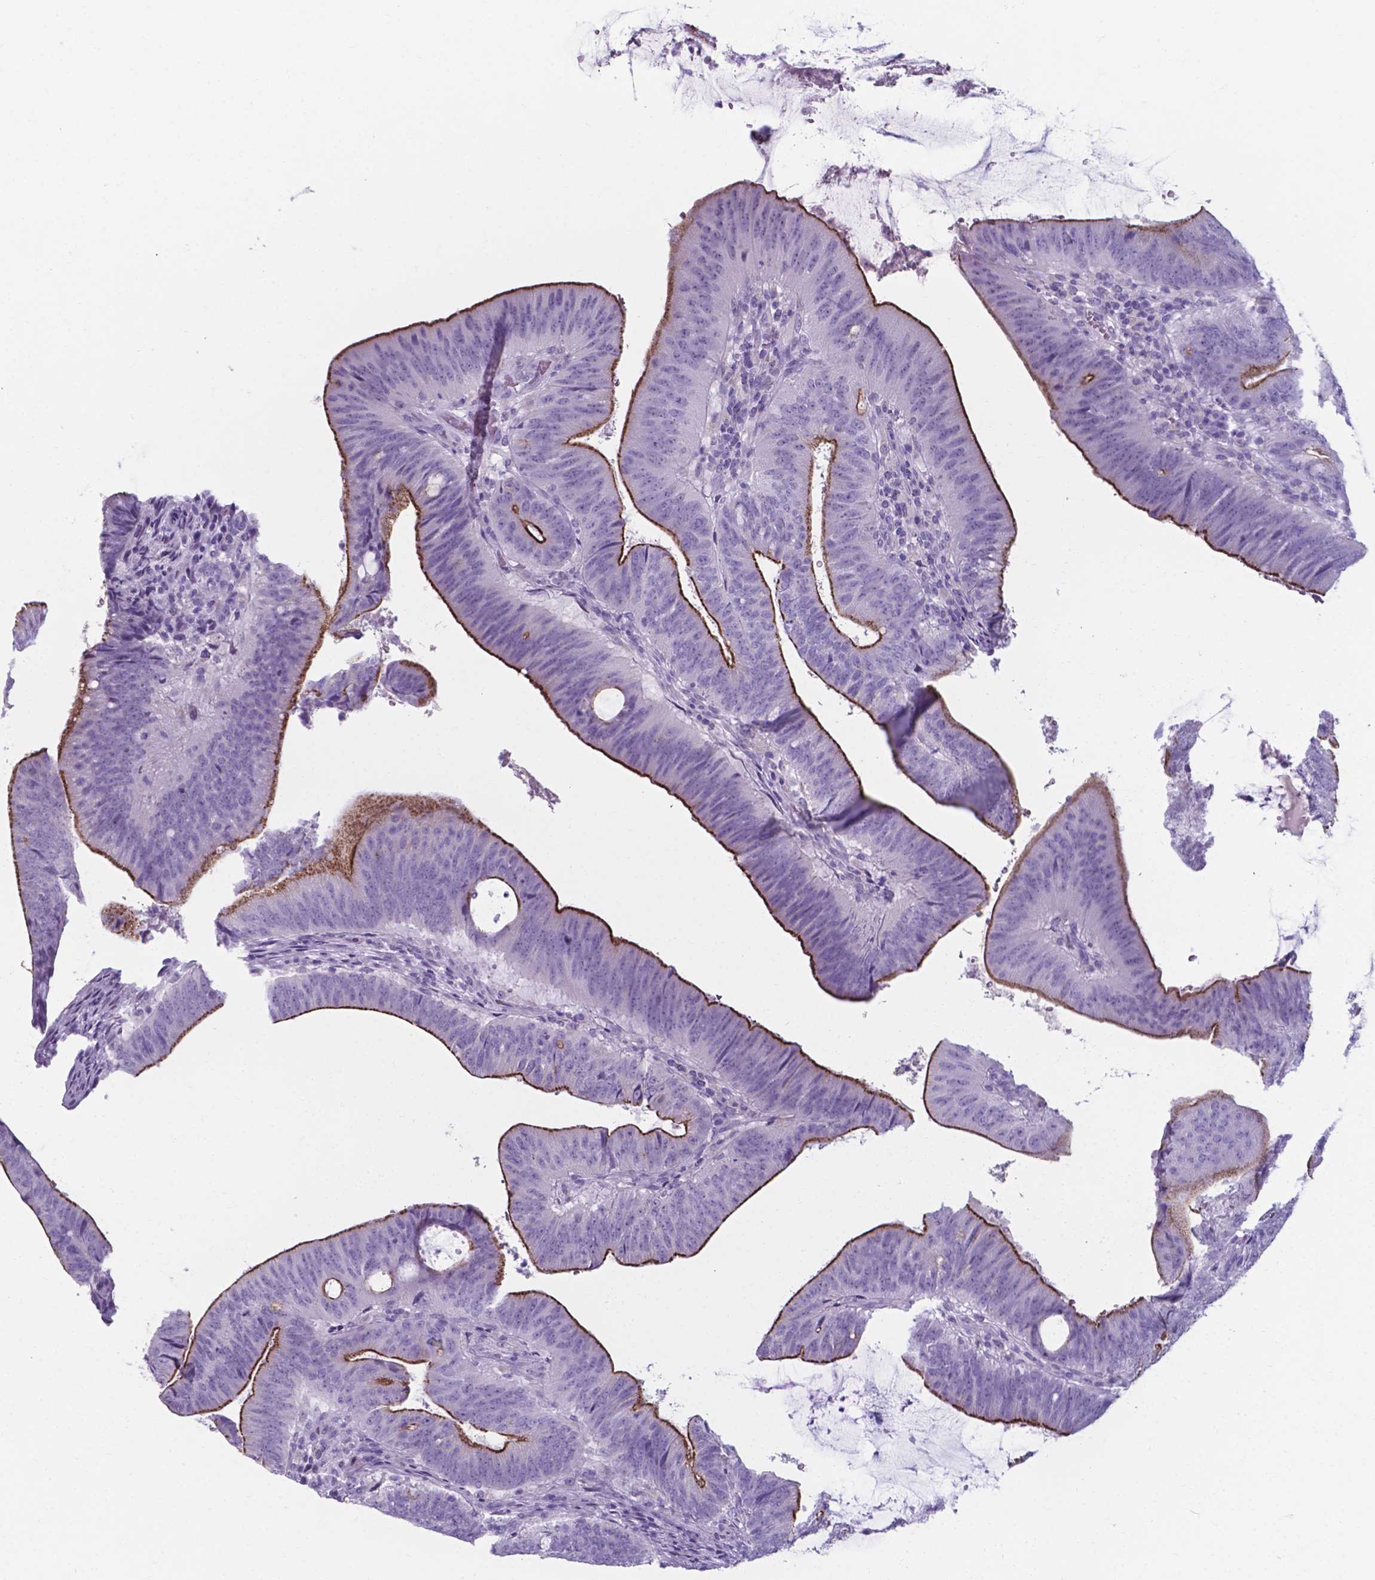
{"staining": {"intensity": "strong", "quantity": "<25%", "location": "cytoplasmic/membranous"}, "tissue": "colorectal cancer", "cell_type": "Tumor cells", "image_type": "cancer", "snomed": [{"axis": "morphology", "description": "Adenocarcinoma, NOS"}, {"axis": "topography", "description": "Colon"}], "caption": "This histopathology image demonstrates colorectal cancer (adenocarcinoma) stained with immunohistochemistry (IHC) to label a protein in brown. The cytoplasmic/membranous of tumor cells show strong positivity for the protein. Nuclei are counter-stained blue.", "gene": "AP5B1", "patient": {"sex": "female", "age": 43}}